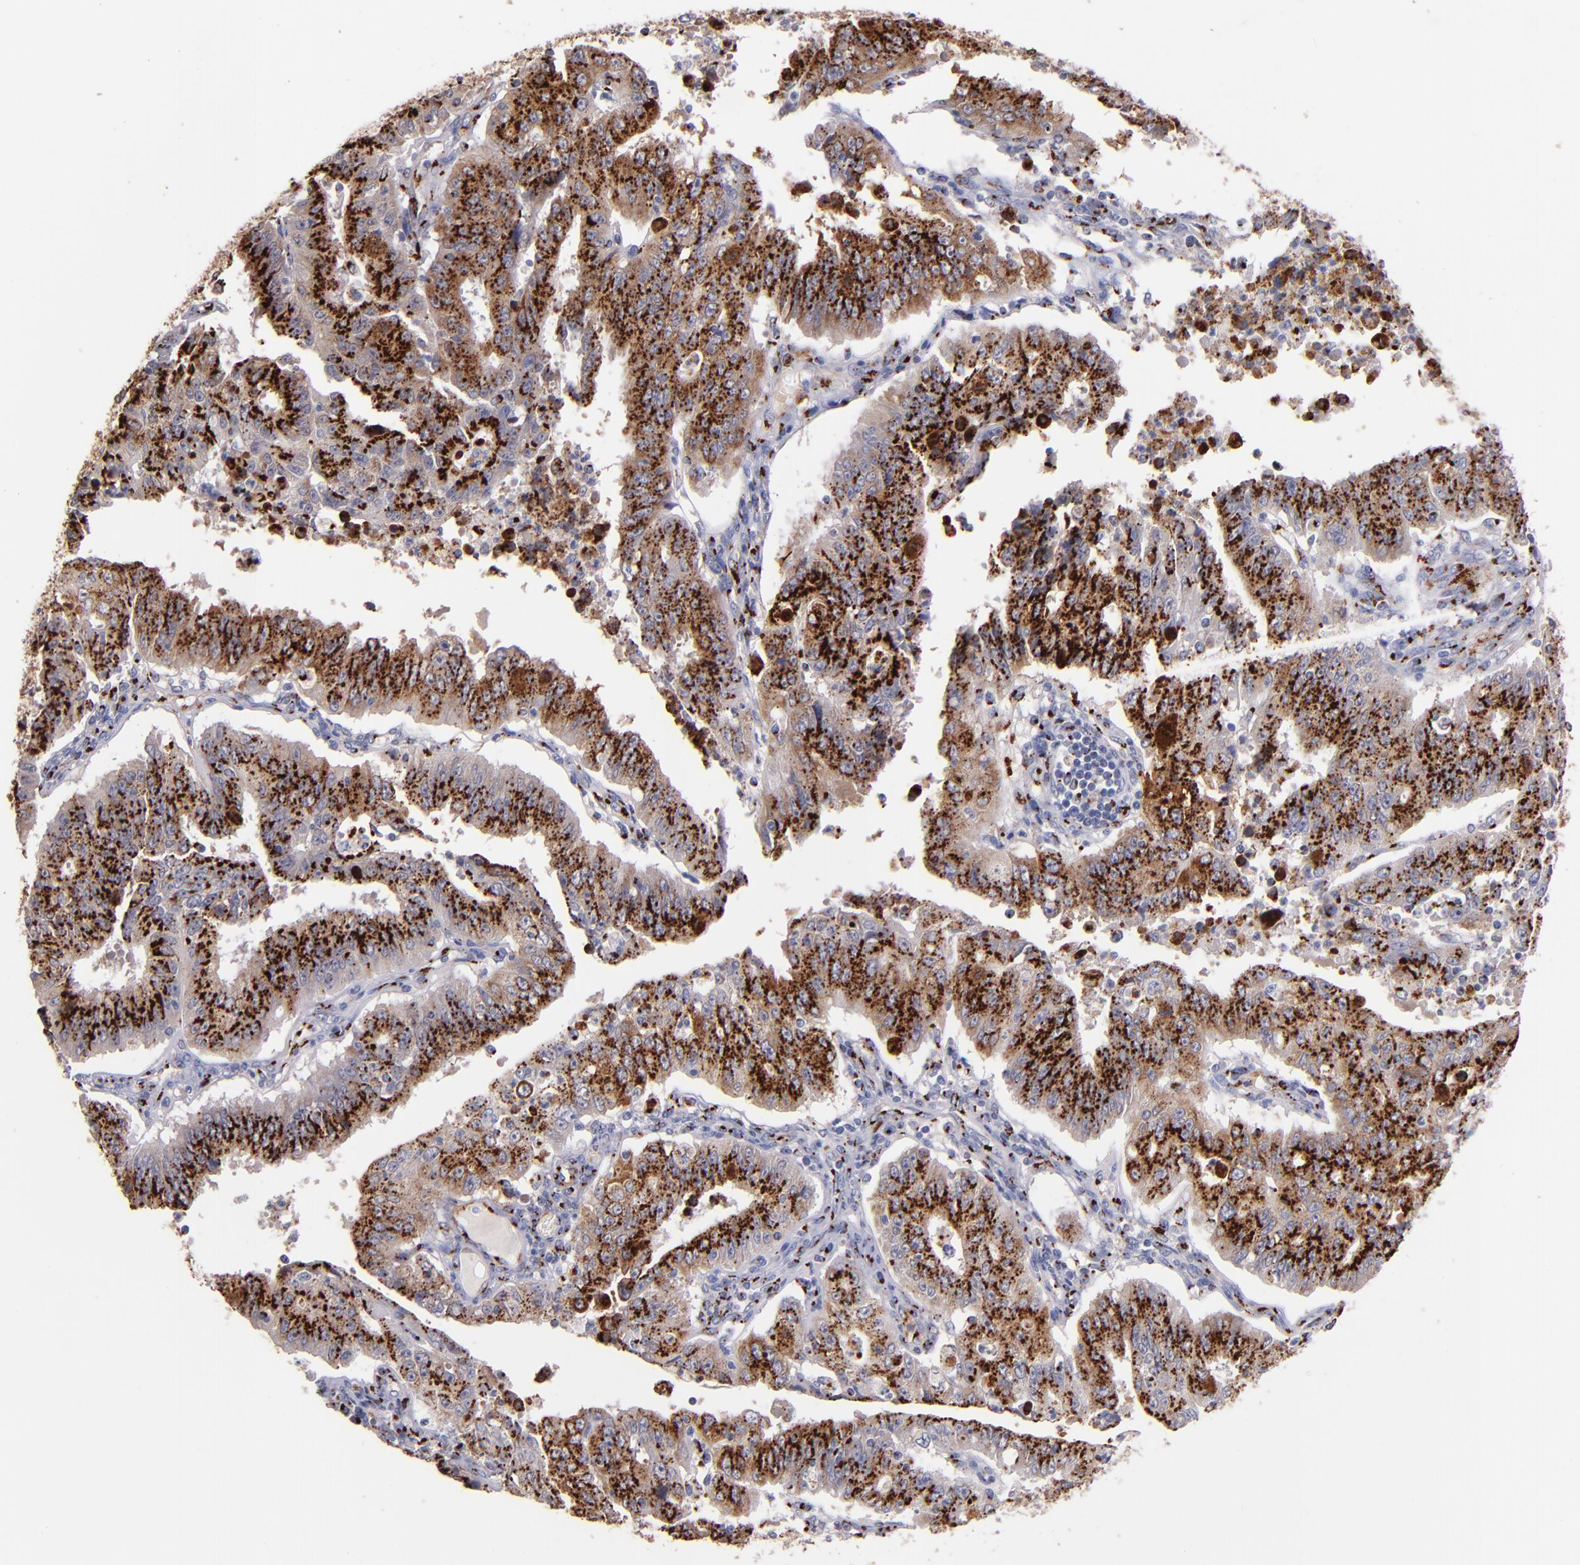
{"staining": {"intensity": "strong", "quantity": ">75%", "location": "cytoplasmic/membranous"}, "tissue": "endometrial cancer", "cell_type": "Tumor cells", "image_type": "cancer", "snomed": [{"axis": "morphology", "description": "Adenocarcinoma, NOS"}, {"axis": "topography", "description": "Endometrium"}], "caption": "Immunohistochemistry (IHC) staining of endometrial cancer (adenocarcinoma), which exhibits high levels of strong cytoplasmic/membranous expression in about >75% of tumor cells indicating strong cytoplasmic/membranous protein expression. The staining was performed using DAB (3,3'-diaminobenzidine) (brown) for protein detection and nuclei were counterstained in hematoxylin (blue).", "gene": "GOLIM4", "patient": {"sex": "female", "age": 42}}